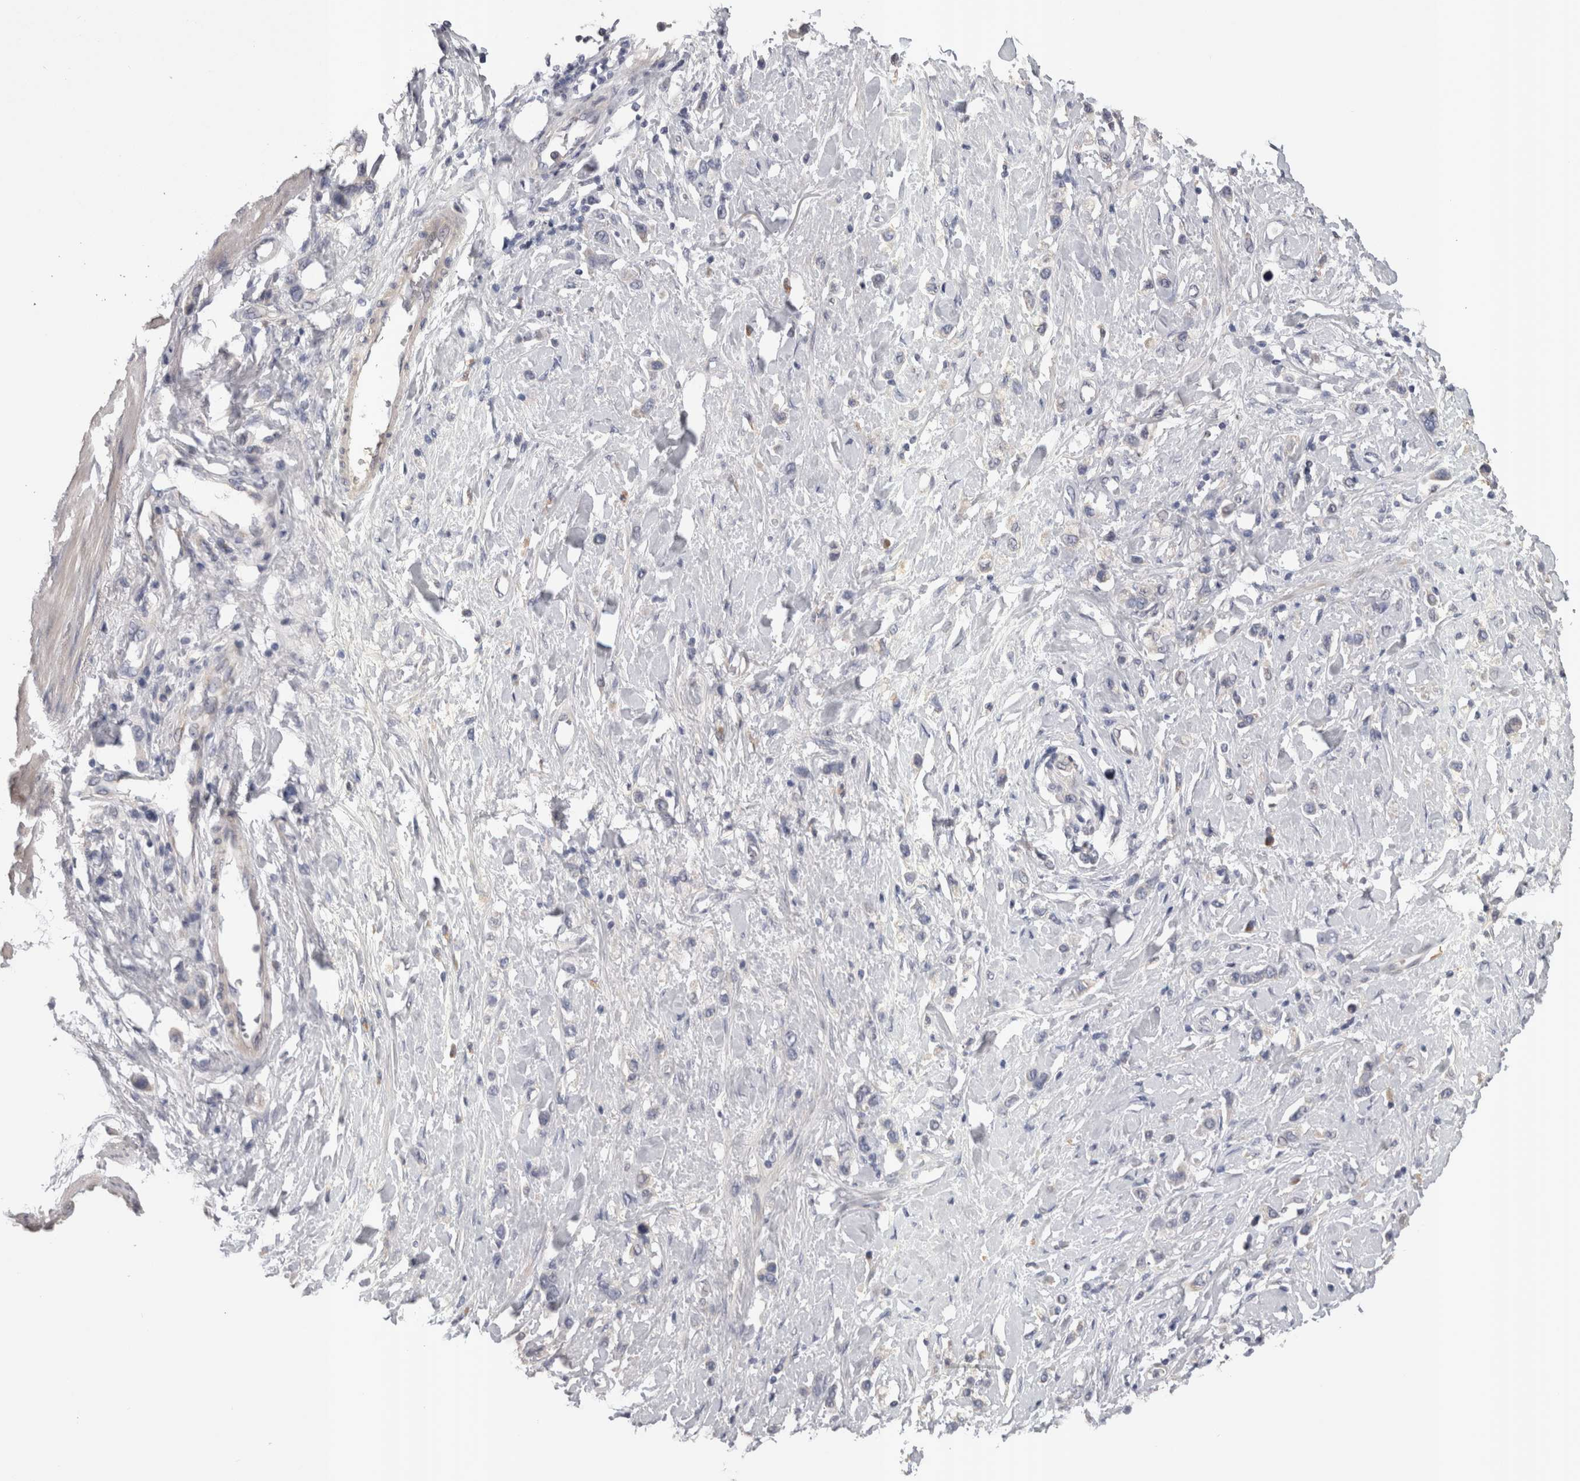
{"staining": {"intensity": "negative", "quantity": "none", "location": "none"}, "tissue": "stomach cancer", "cell_type": "Tumor cells", "image_type": "cancer", "snomed": [{"axis": "morphology", "description": "Adenocarcinoma, NOS"}, {"axis": "topography", "description": "Stomach"}], "caption": "Human stomach cancer (adenocarcinoma) stained for a protein using IHC displays no staining in tumor cells.", "gene": "STC1", "patient": {"sex": "female", "age": 65}}